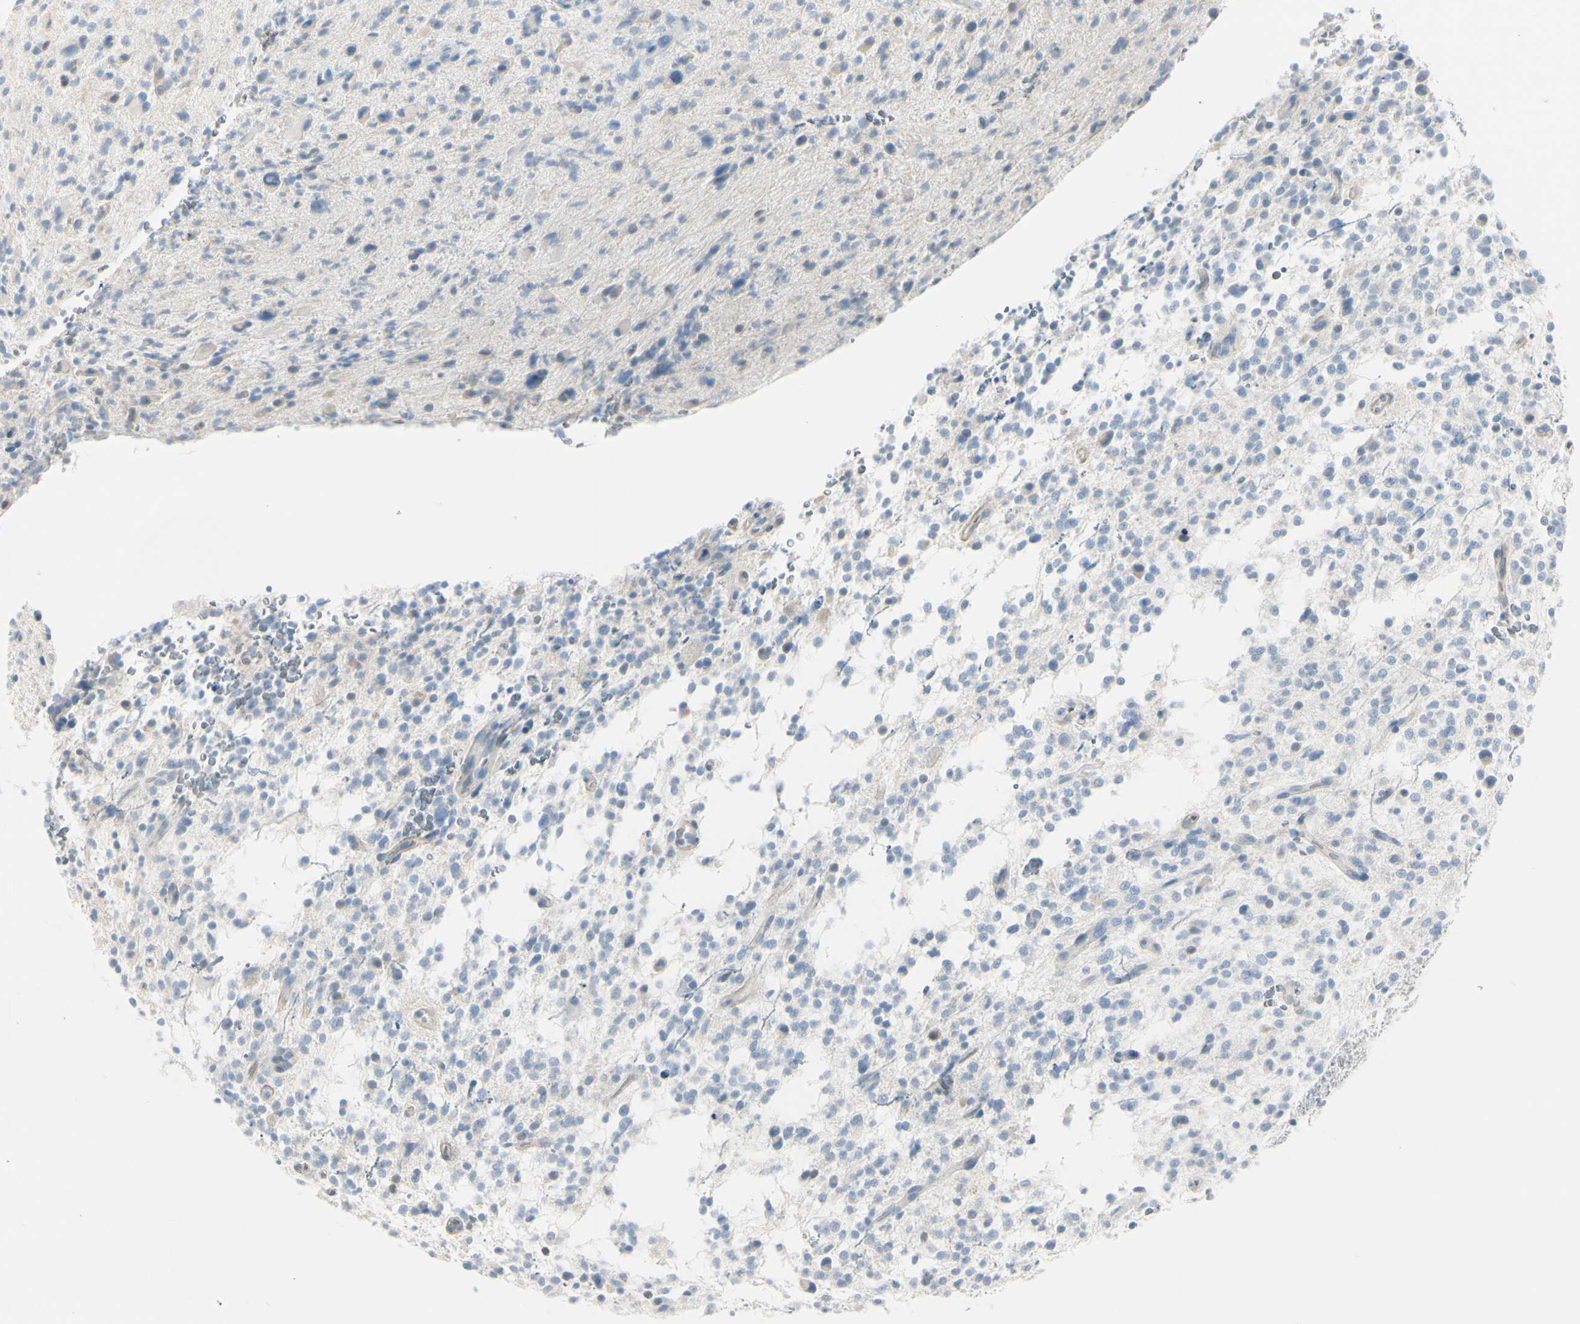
{"staining": {"intensity": "weak", "quantity": "<25%", "location": "cytoplasmic/membranous"}, "tissue": "glioma", "cell_type": "Tumor cells", "image_type": "cancer", "snomed": [{"axis": "morphology", "description": "Glioma, malignant, High grade"}, {"axis": "topography", "description": "Brain"}], "caption": "Tumor cells are negative for protein expression in human glioma.", "gene": "CDHR5", "patient": {"sex": "male", "age": 48}}